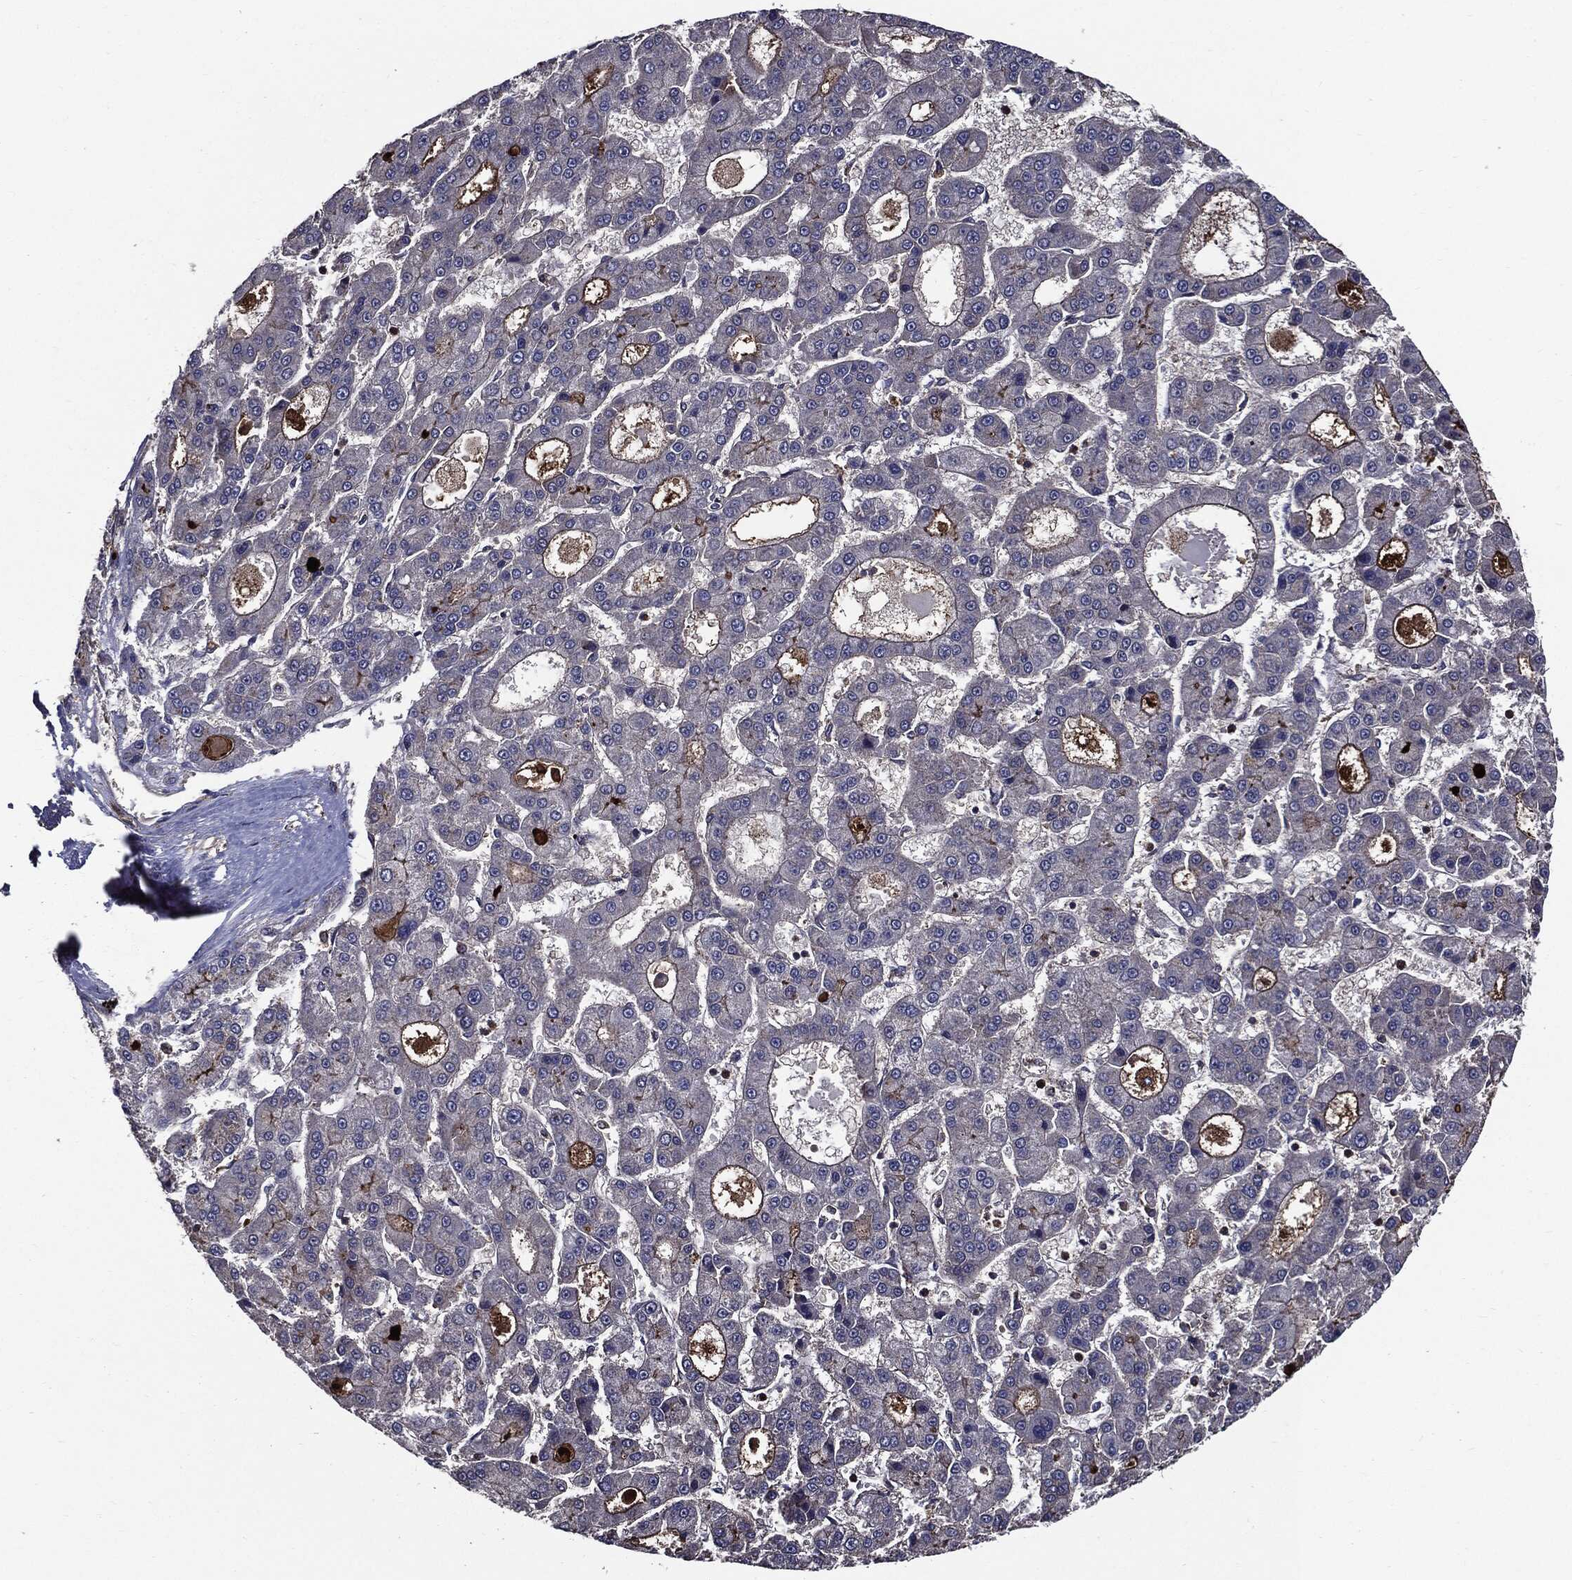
{"staining": {"intensity": "negative", "quantity": "none", "location": "none"}, "tissue": "liver cancer", "cell_type": "Tumor cells", "image_type": "cancer", "snomed": [{"axis": "morphology", "description": "Carcinoma, Hepatocellular, NOS"}, {"axis": "topography", "description": "Liver"}], "caption": "Image shows no protein expression in tumor cells of liver cancer (hepatocellular carcinoma) tissue. (Brightfield microscopy of DAB (3,3'-diaminobenzidine) immunohistochemistry at high magnification).", "gene": "PDCD6IP", "patient": {"sex": "male", "age": 70}}